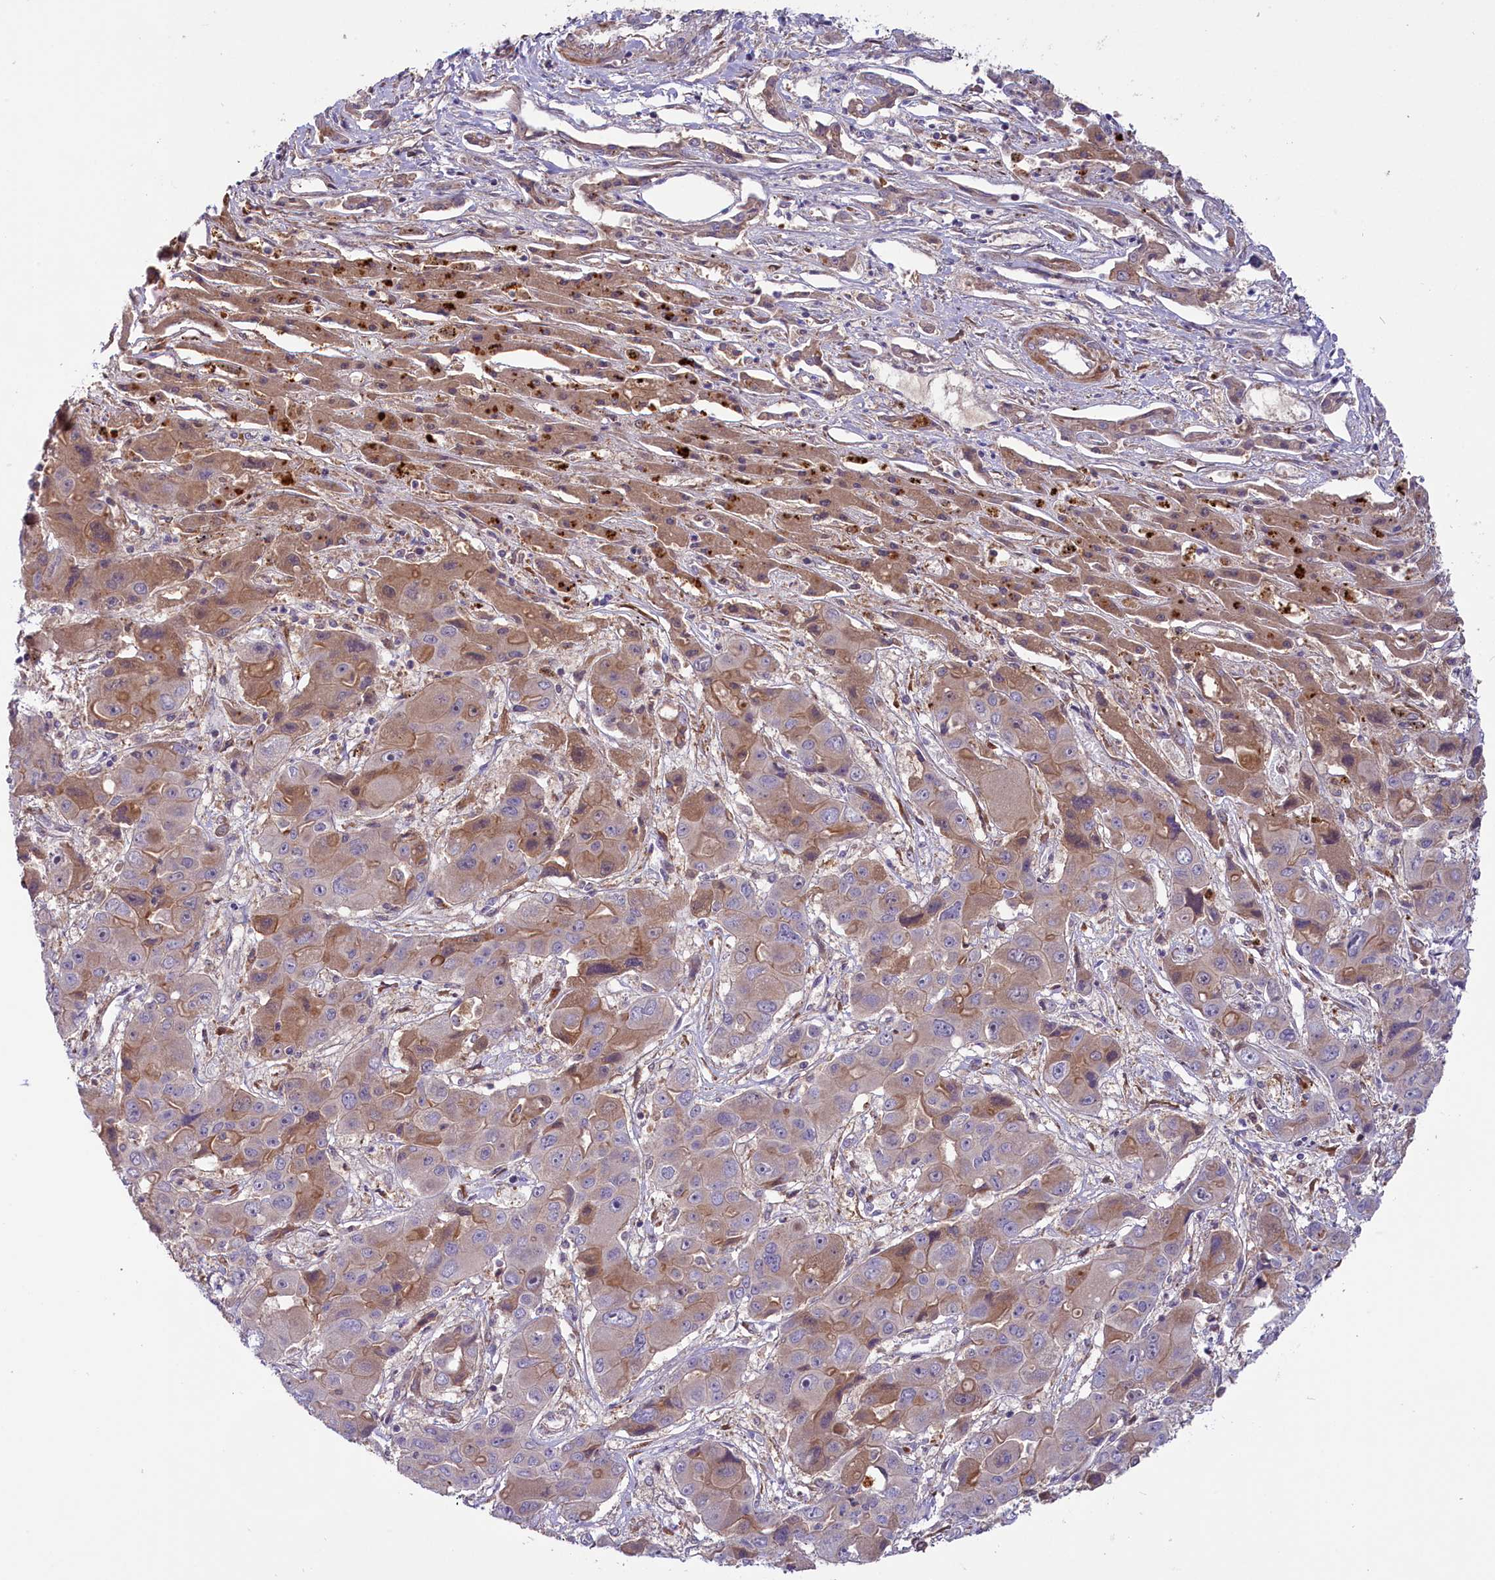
{"staining": {"intensity": "moderate", "quantity": "<25%", "location": "cytoplasmic/membranous"}, "tissue": "liver cancer", "cell_type": "Tumor cells", "image_type": "cancer", "snomed": [{"axis": "morphology", "description": "Cholangiocarcinoma"}, {"axis": "topography", "description": "Liver"}], "caption": "Immunohistochemical staining of human liver cancer shows low levels of moderate cytoplasmic/membranous staining in approximately <25% of tumor cells.", "gene": "COG8", "patient": {"sex": "male", "age": 67}}